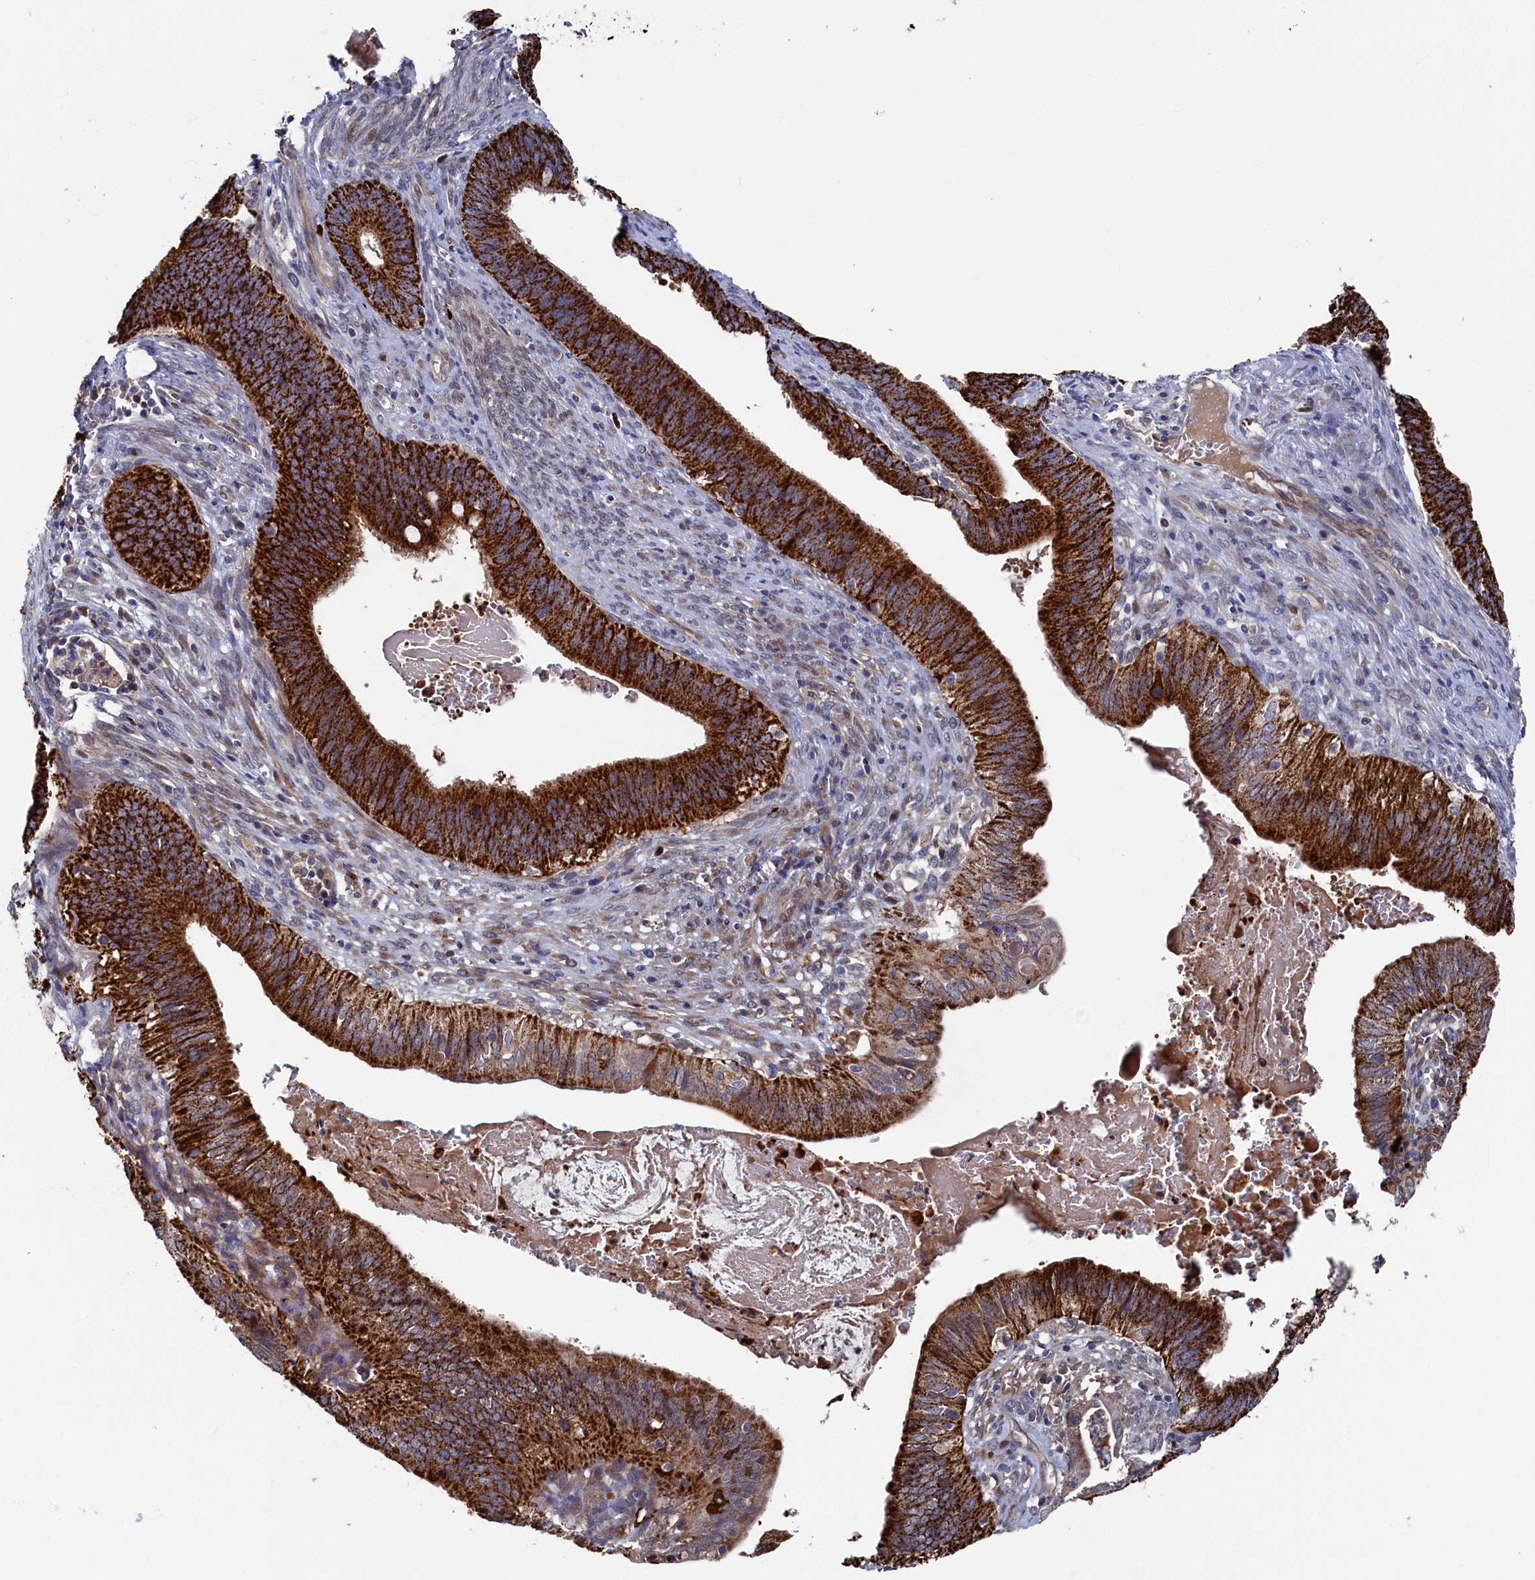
{"staining": {"intensity": "strong", "quantity": ">75%", "location": "cytoplasmic/membranous"}, "tissue": "cervical cancer", "cell_type": "Tumor cells", "image_type": "cancer", "snomed": [{"axis": "morphology", "description": "Adenocarcinoma, NOS"}, {"axis": "topography", "description": "Cervix"}], "caption": "This is an image of immunohistochemistry (IHC) staining of cervical adenocarcinoma, which shows strong expression in the cytoplasmic/membranous of tumor cells.", "gene": "ZNF891", "patient": {"sex": "female", "age": 42}}